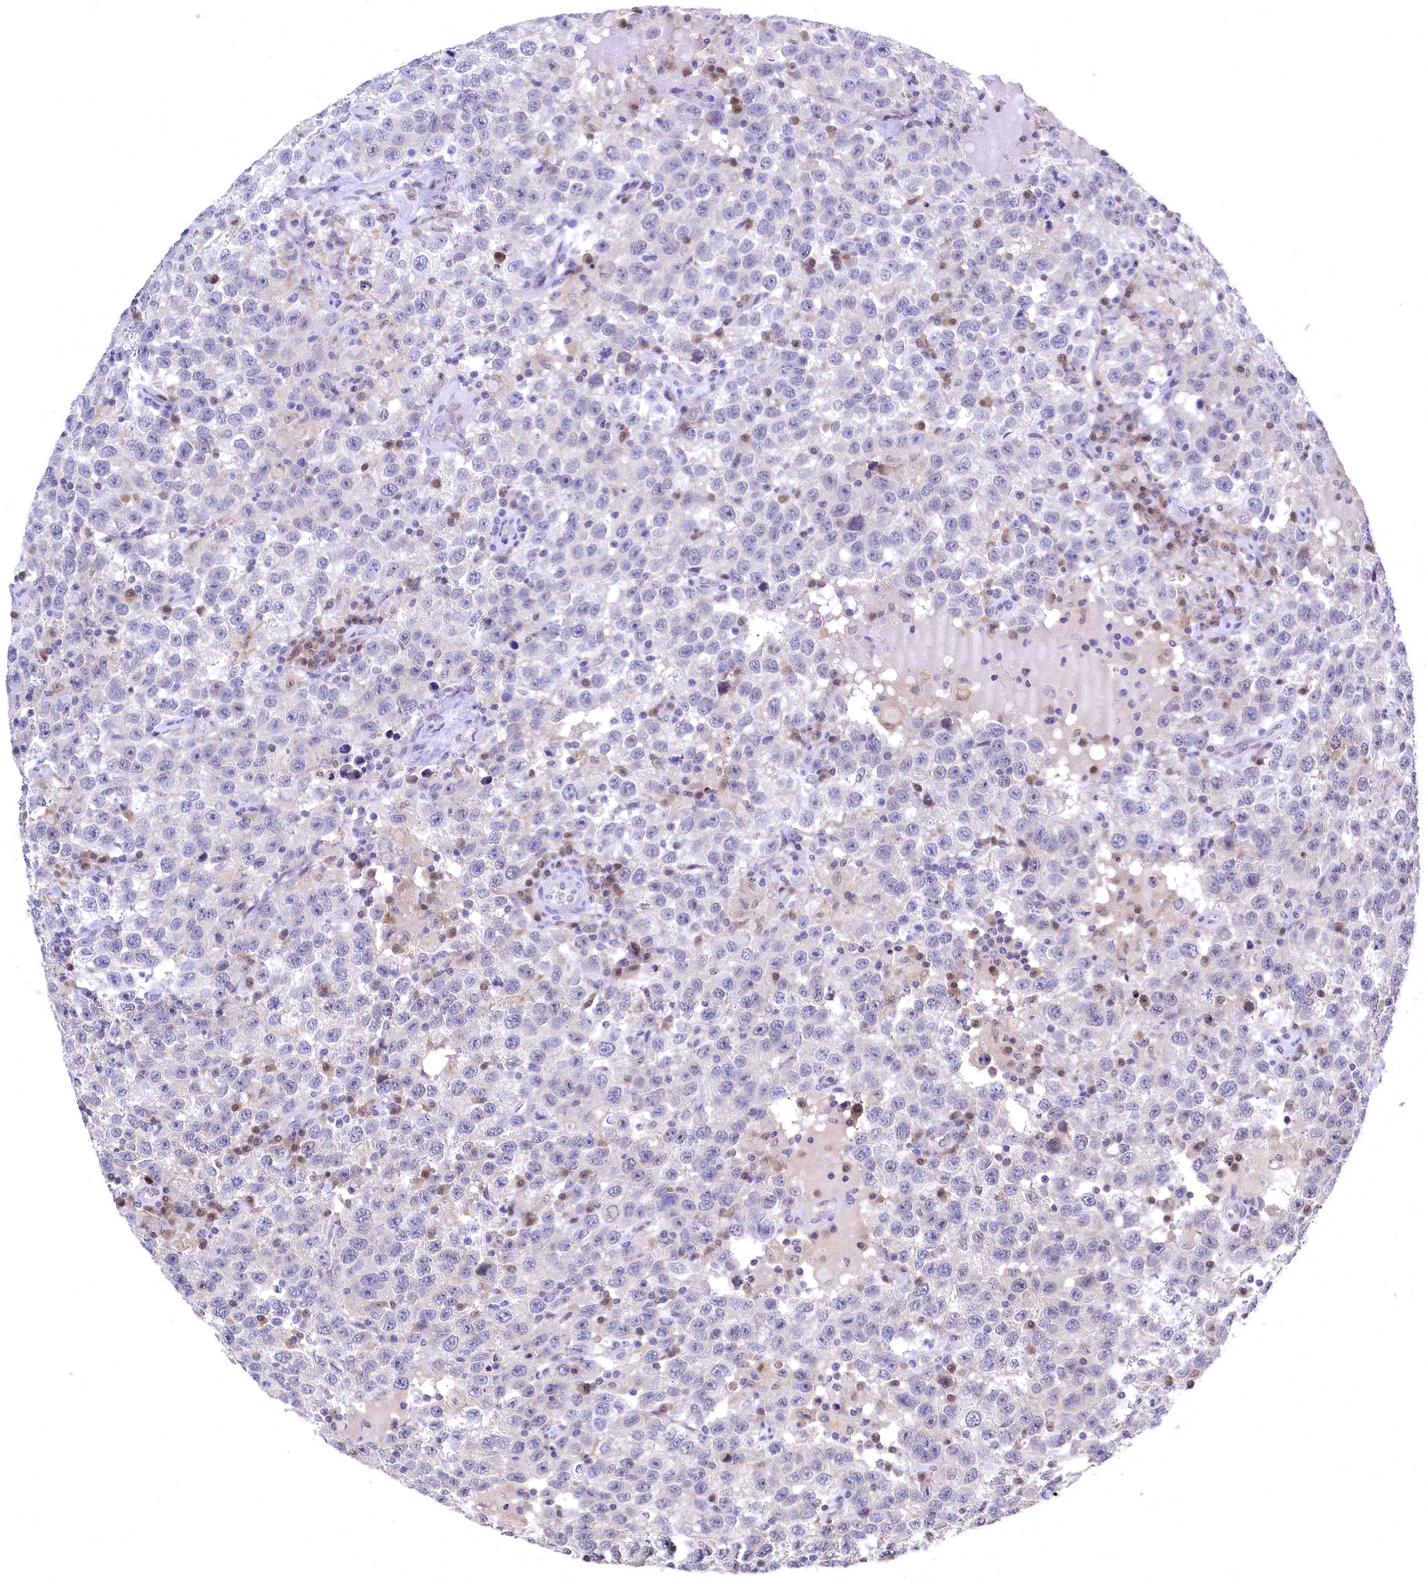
{"staining": {"intensity": "negative", "quantity": "none", "location": "none"}, "tissue": "testis cancer", "cell_type": "Tumor cells", "image_type": "cancer", "snomed": [{"axis": "morphology", "description": "Seminoma, NOS"}, {"axis": "topography", "description": "Testis"}], "caption": "Immunohistochemistry (IHC) photomicrograph of neoplastic tissue: human testis cancer stained with DAB displays no significant protein expression in tumor cells.", "gene": "C11orf54", "patient": {"sex": "male", "age": 41}}